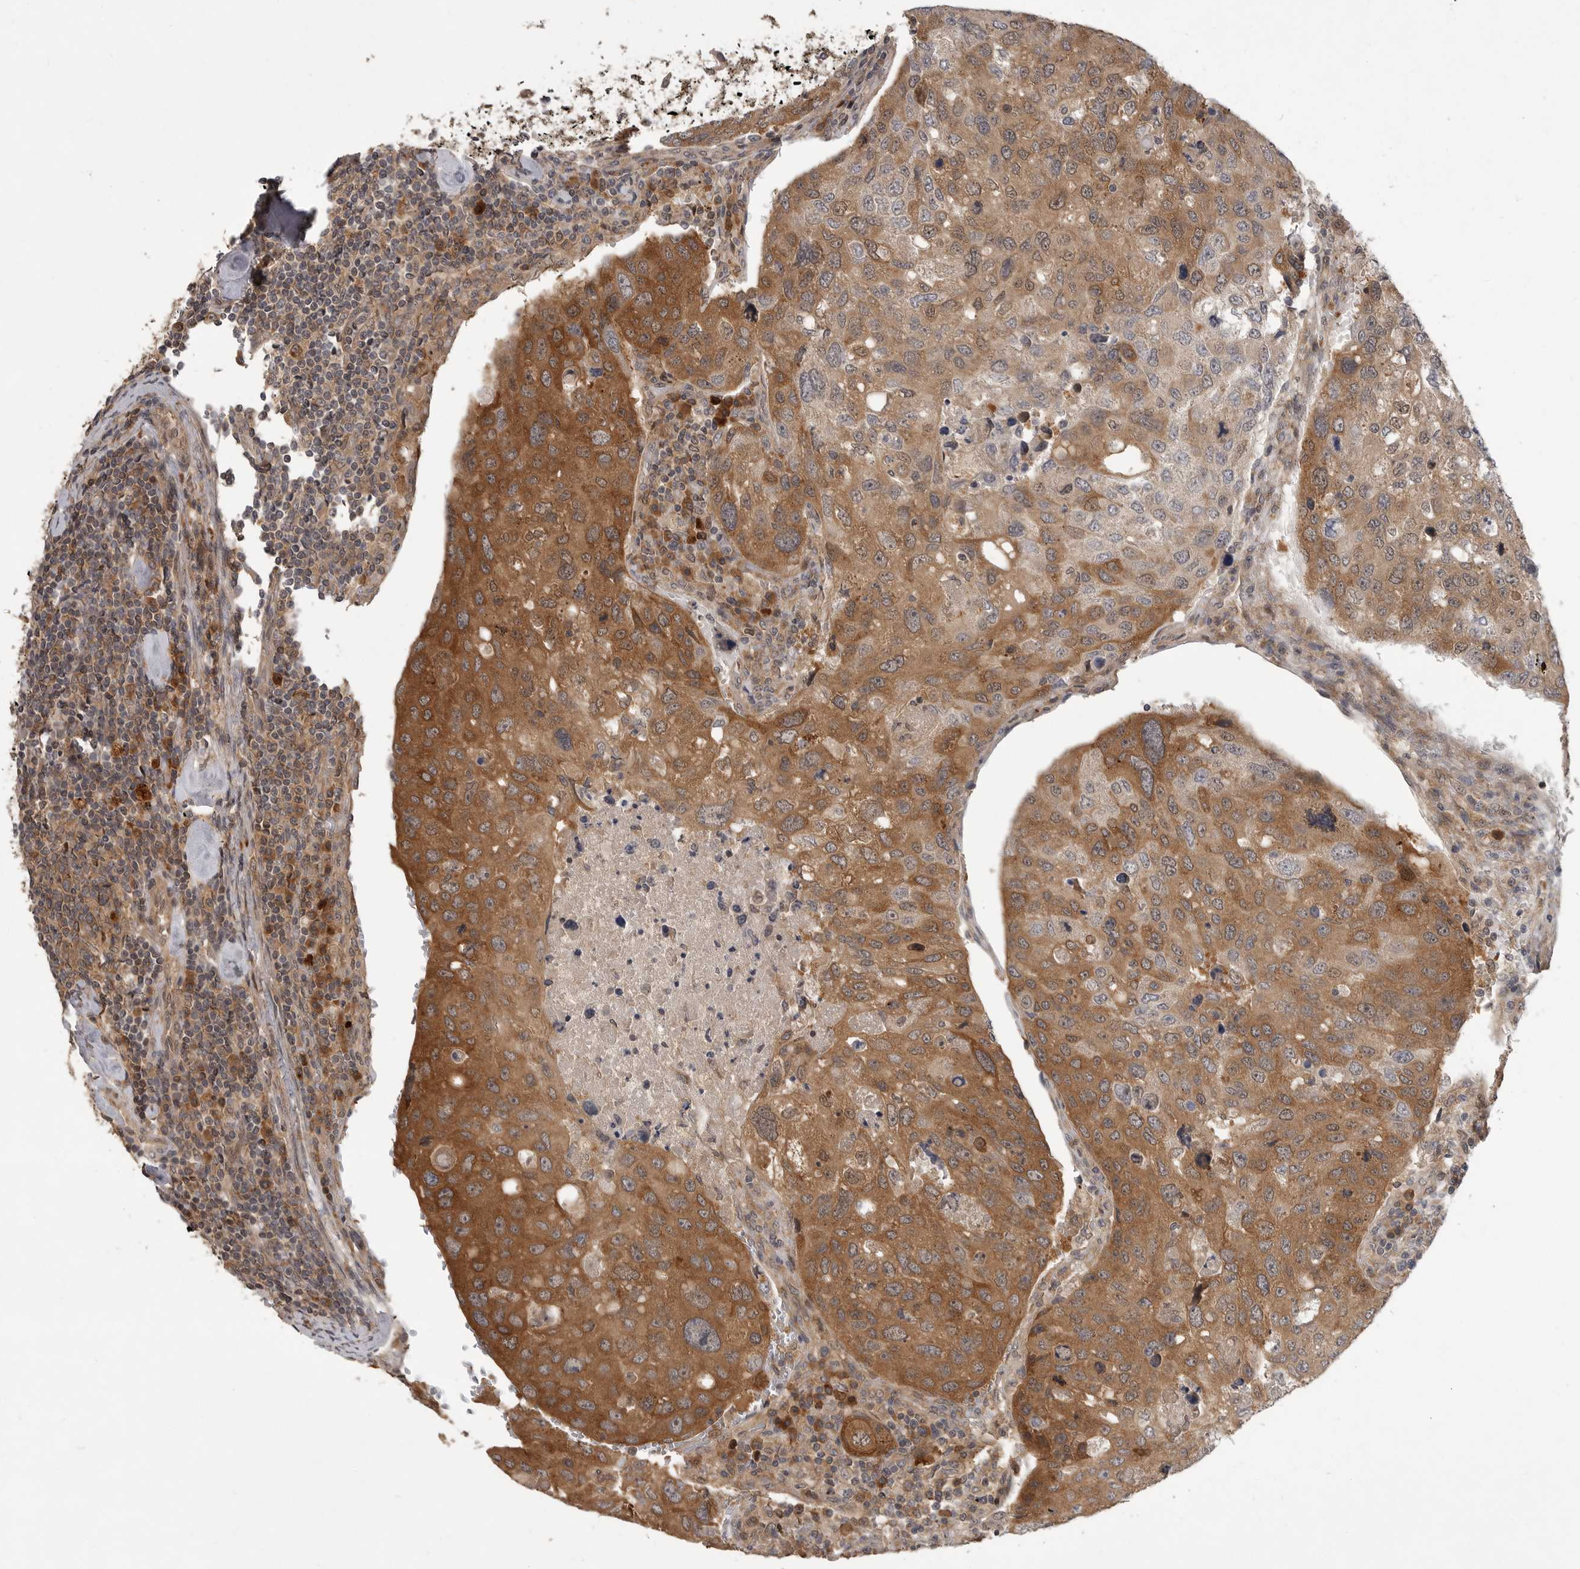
{"staining": {"intensity": "moderate", "quantity": ">75%", "location": "cytoplasmic/membranous"}, "tissue": "urothelial cancer", "cell_type": "Tumor cells", "image_type": "cancer", "snomed": [{"axis": "morphology", "description": "Urothelial carcinoma, High grade"}, {"axis": "topography", "description": "Lymph node"}, {"axis": "topography", "description": "Urinary bladder"}], "caption": "Urothelial carcinoma (high-grade) stained with a brown dye shows moderate cytoplasmic/membranous positive staining in approximately >75% of tumor cells.", "gene": "OSBPL9", "patient": {"sex": "male", "age": 51}}